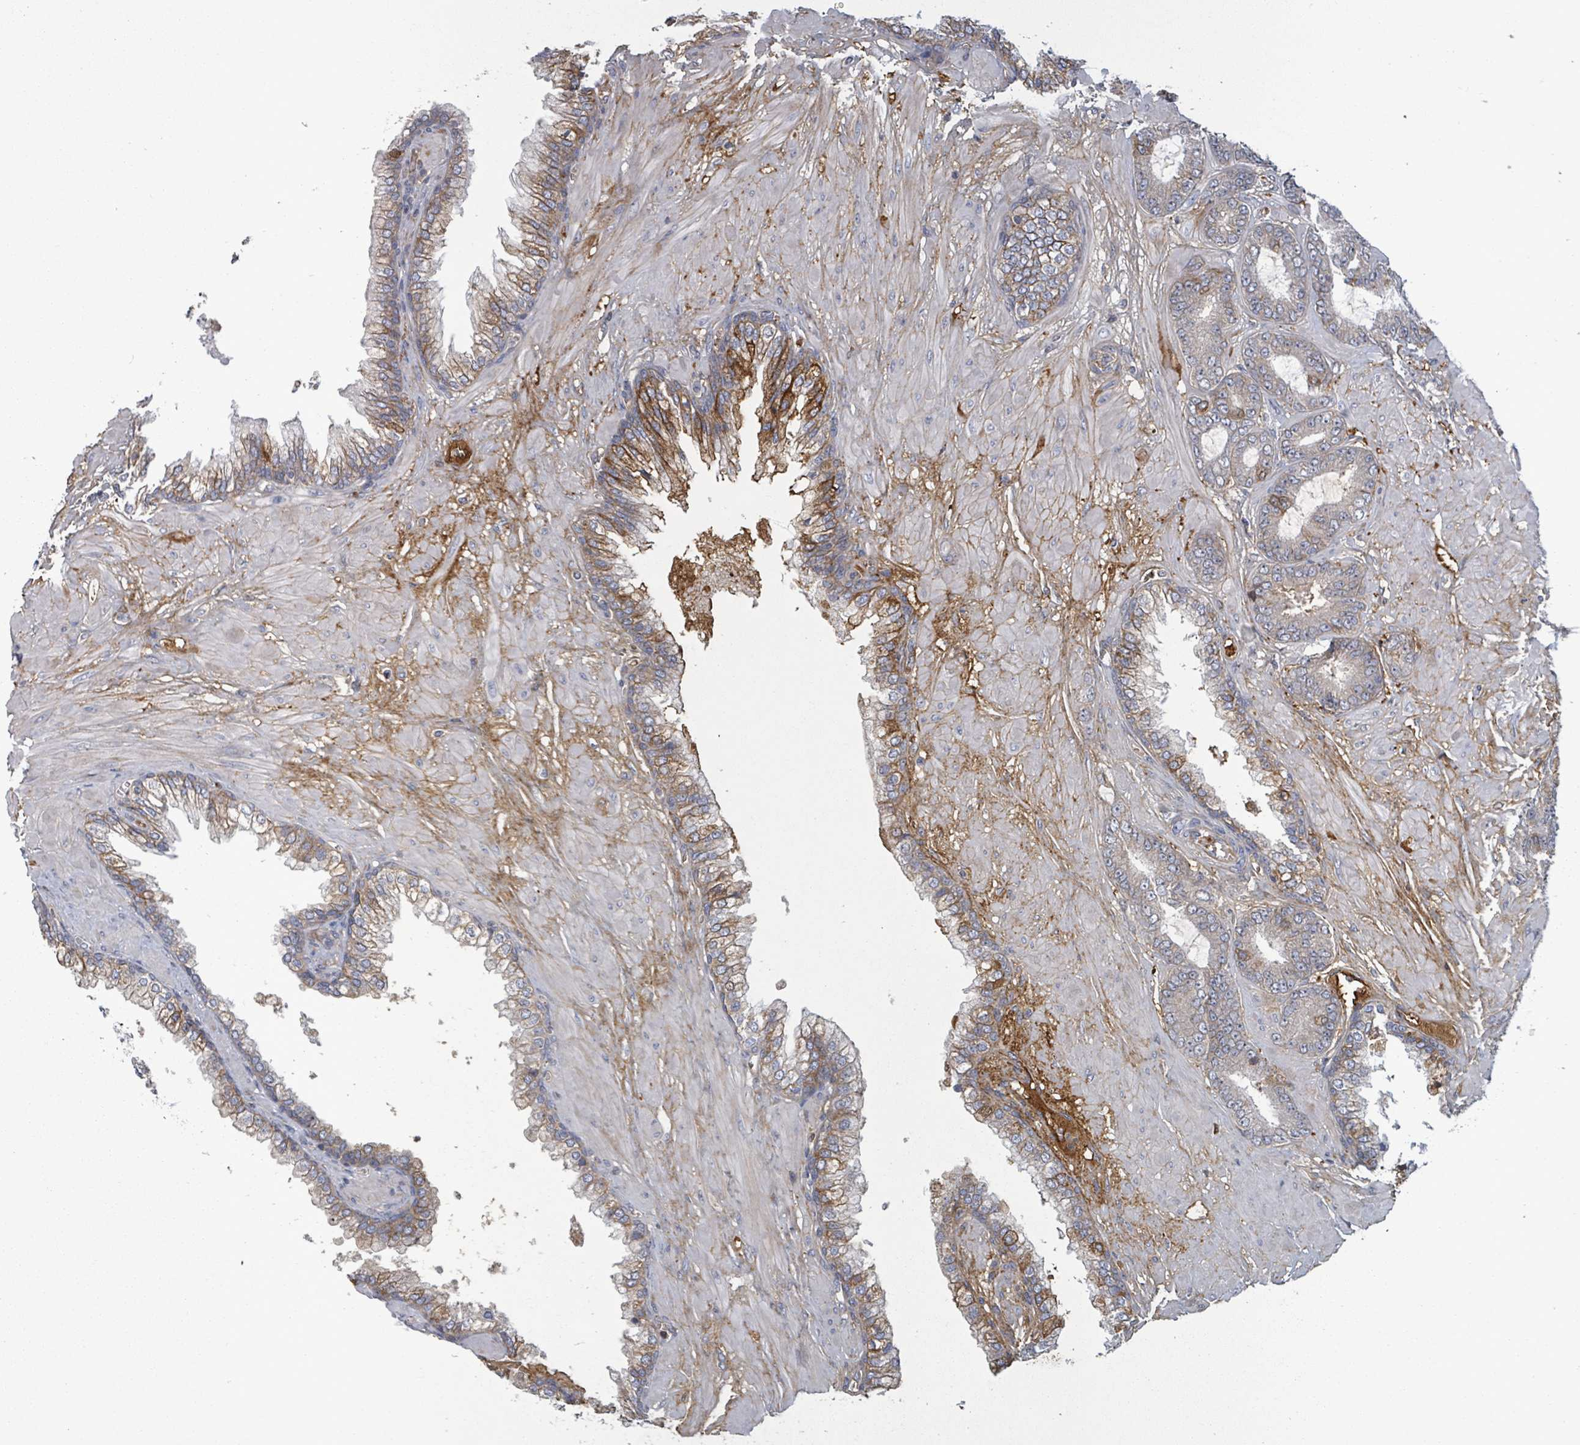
{"staining": {"intensity": "negative", "quantity": "none", "location": "none"}, "tissue": "prostate cancer", "cell_type": "Tumor cells", "image_type": "cancer", "snomed": [{"axis": "morphology", "description": "Adenocarcinoma, Low grade"}, {"axis": "topography", "description": "Prostate"}], "caption": "There is no significant expression in tumor cells of prostate low-grade adenocarcinoma.", "gene": "GRM8", "patient": {"sex": "male", "age": 57}}